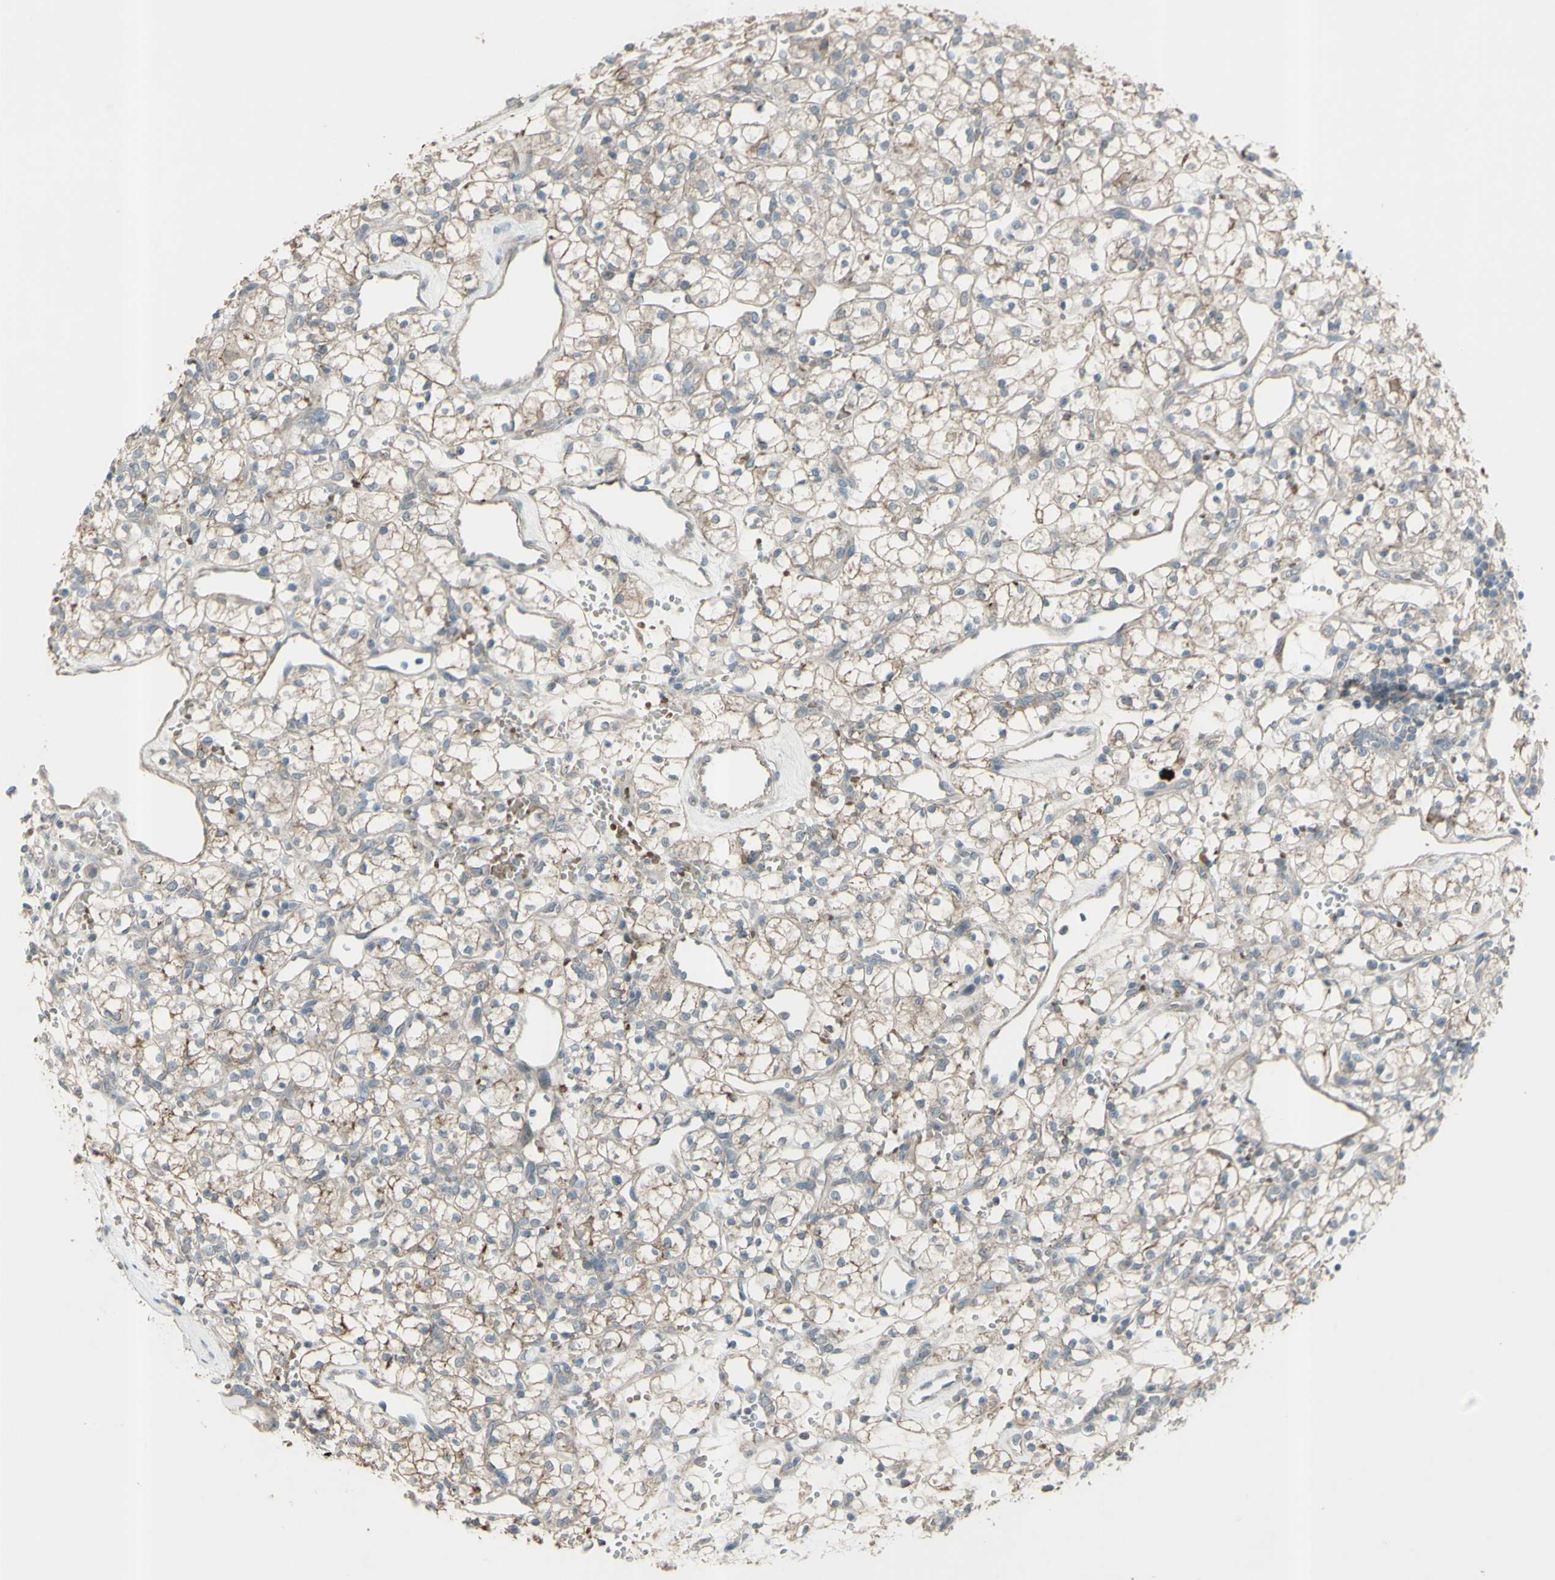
{"staining": {"intensity": "weak", "quantity": ">75%", "location": "cytoplasmic/membranous"}, "tissue": "renal cancer", "cell_type": "Tumor cells", "image_type": "cancer", "snomed": [{"axis": "morphology", "description": "Adenocarcinoma, NOS"}, {"axis": "topography", "description": "Kidney"}], "caption": "Renal cancer (adenocarcinoma) stained with DAB immunohistochemistry (IHC) demonstrates low levels of weak cytoplasmic/membranous staining in approximately >75% of tumor cells.", "gene": "GRAMD1B", "patient": {"sex": "female", "age": 60}}